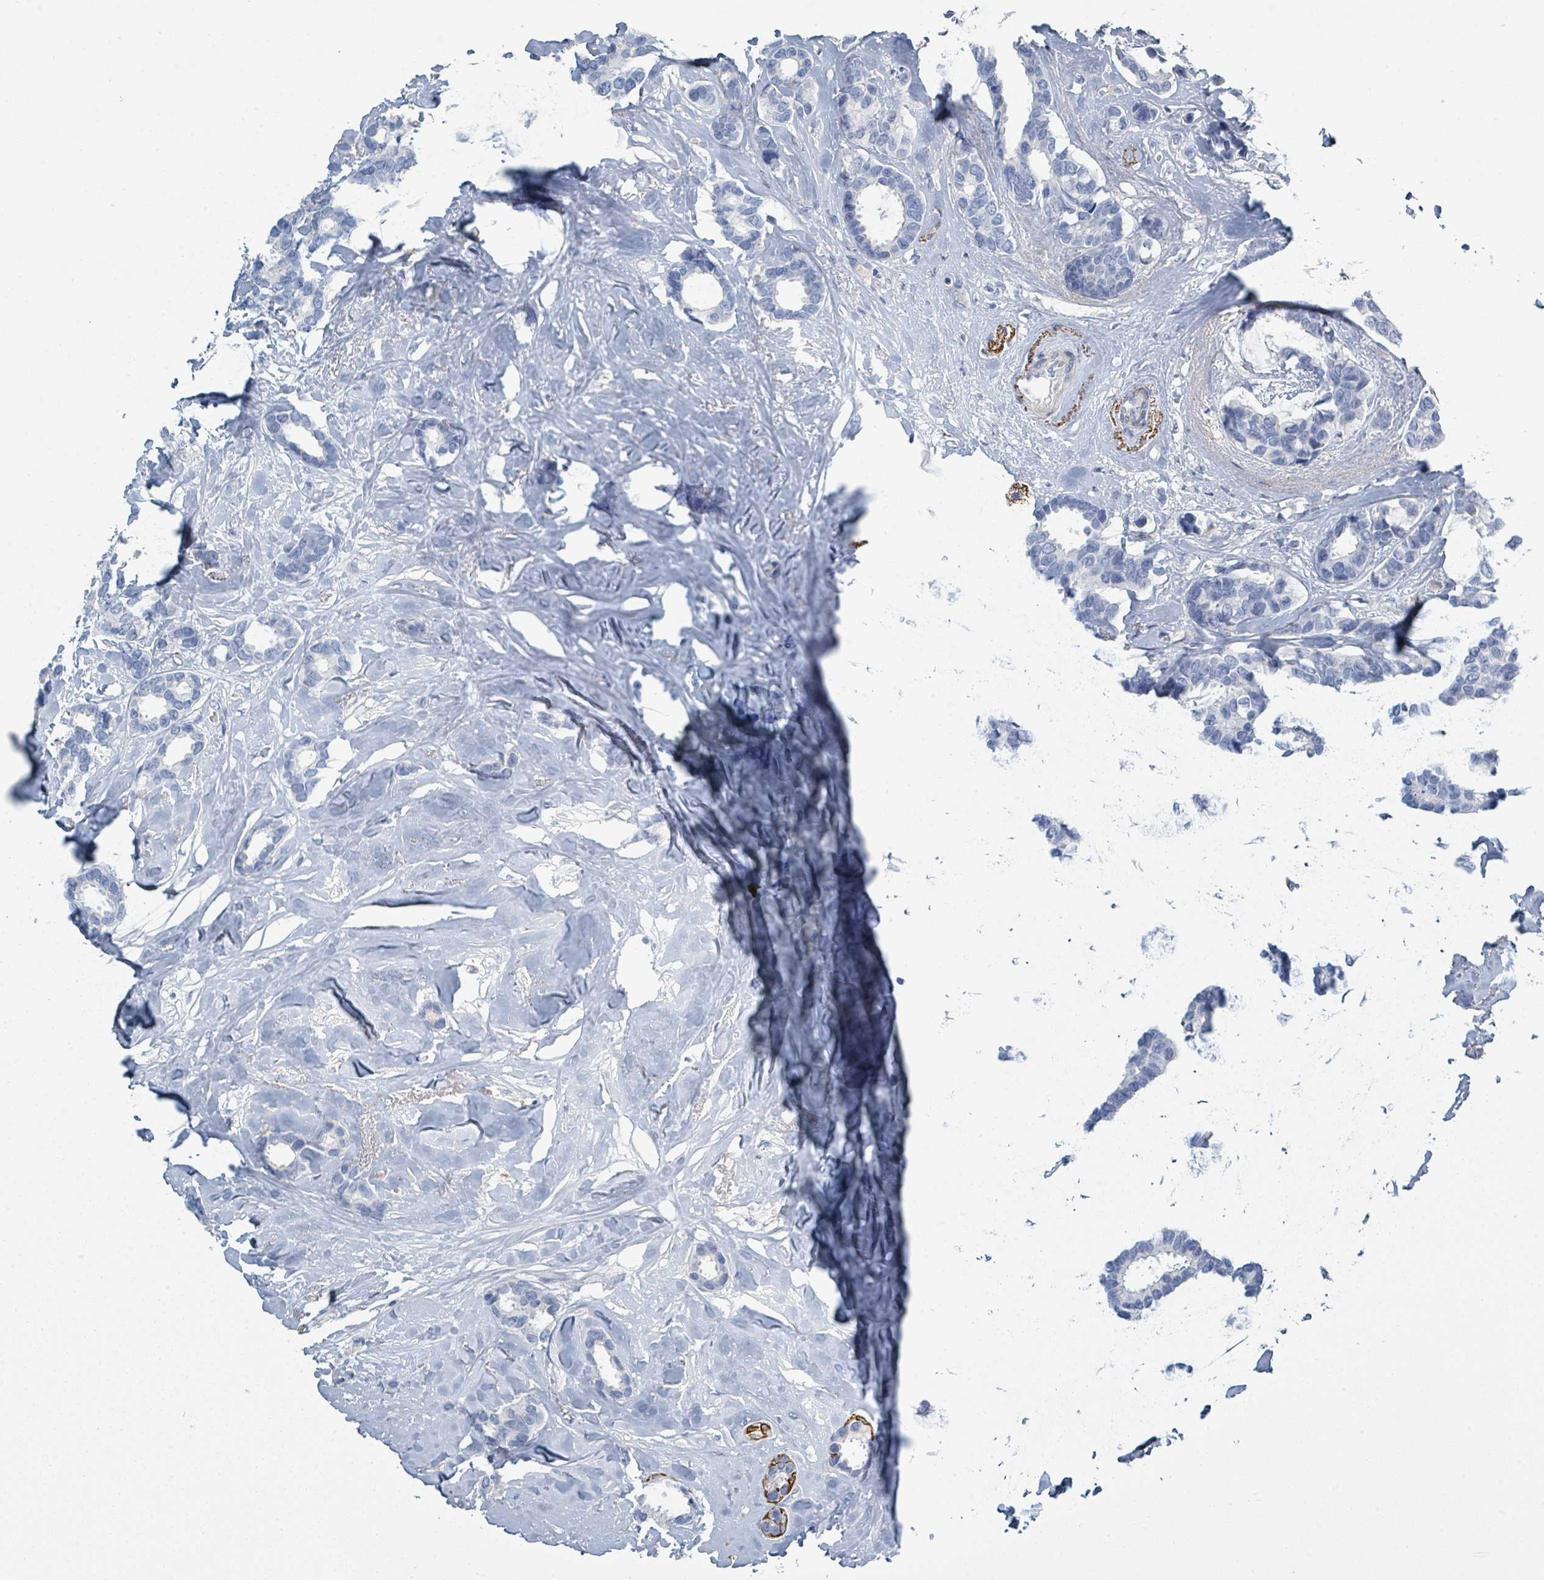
{"staining": {"intensity": "negative", "quantity": "none", "location": "none"}, "tissue": "breast cancer", "cell_type": "Tumor cells", "image_type": "cancer", "snomed": [{"axis": "morphology", "description": "Duct carcinoma"}, {"axis": "topography", "description": "Breast"}], "caption": "There is no significant staining in tumor cells of breast cancer.", "gene": "RAB33B", "patient": {"sex": "female", "age": 87}}